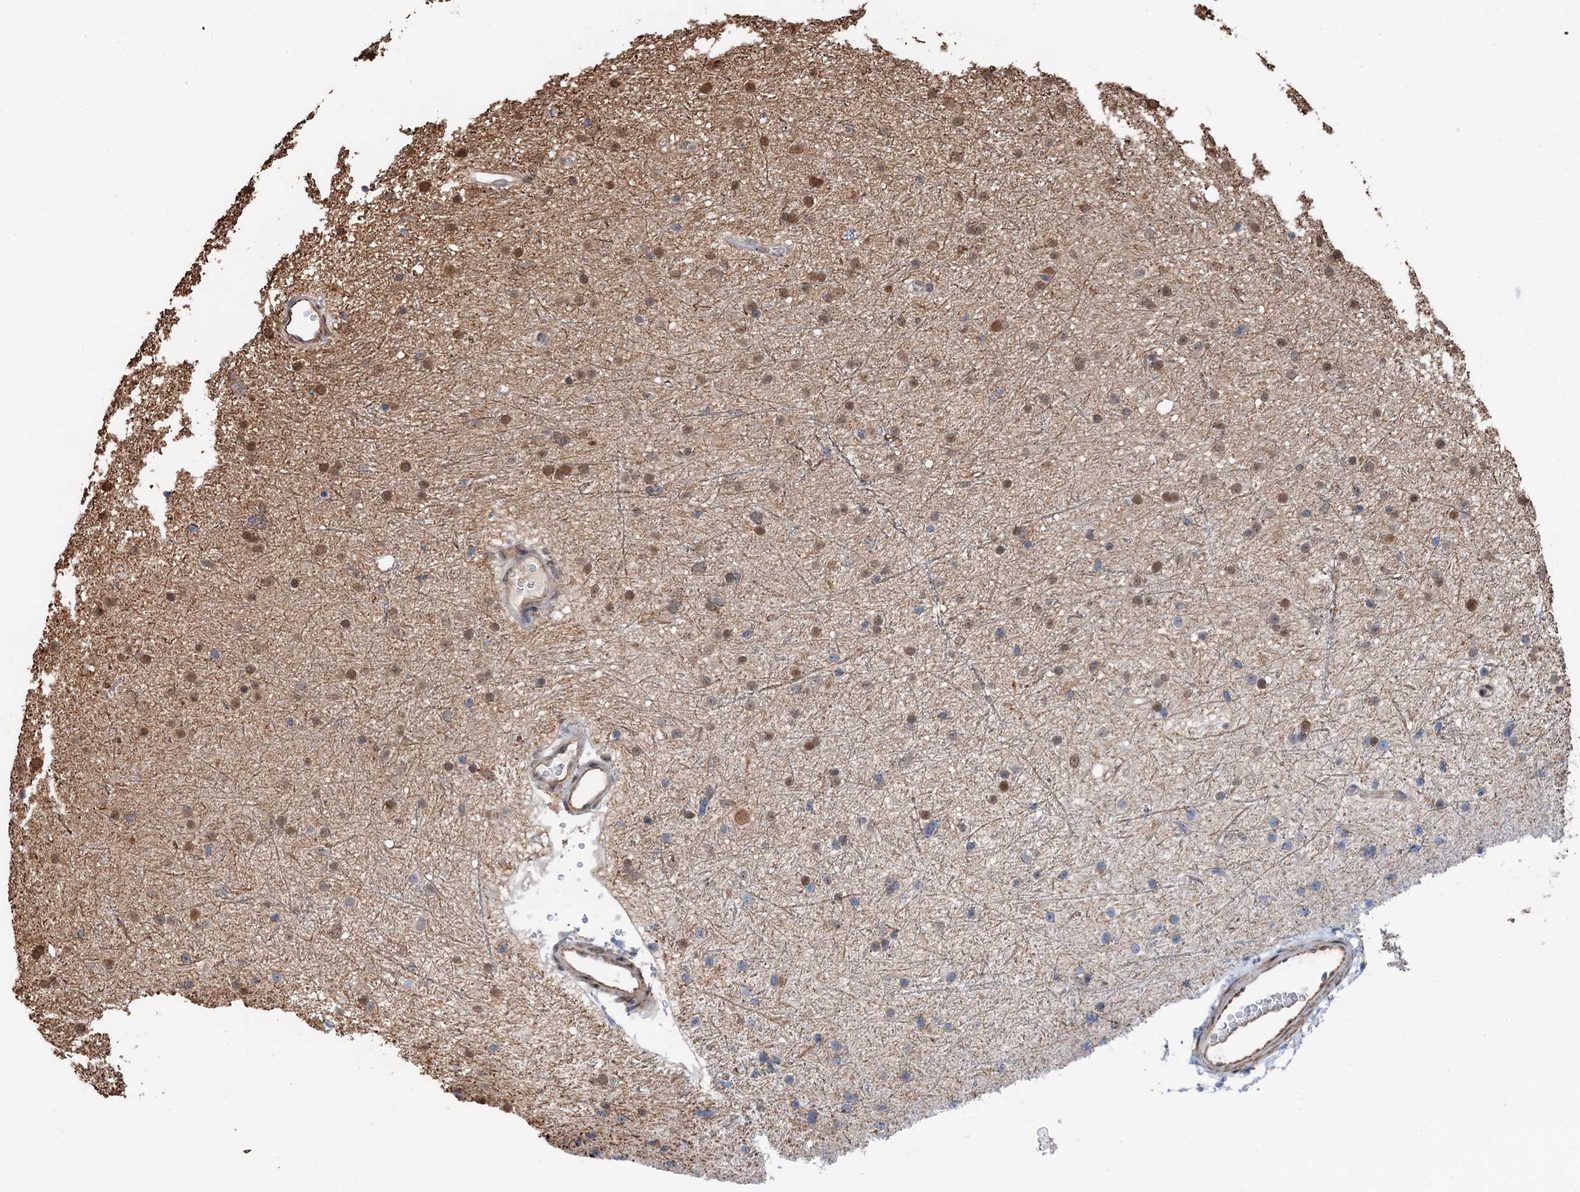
{"staining": {"intensity": "moderate", "quantity": ">75%", "location": "cytoplasmic/membranous,nuclear"}, "tissue": "glioma", "cell_type": "Tumor cells", "image_type": "cancer", "snomed": [{"axis": "morphology", "description": "Glioma, malignant, Low grade"}, {"axis": "topography", "description": "Cerebral cortex"}], "caption": "Malignant glioma (low-grade) tissue exhibits moderate cytoplasmic/membranous and nuclear staining in about >75% of tumor cells, visualized by immunohistochemistry. (Brightfield microscopy of DAB IHC at high magnification).", "gene": "CFDP1", "patient": {"sex": "female", "age": 39}}